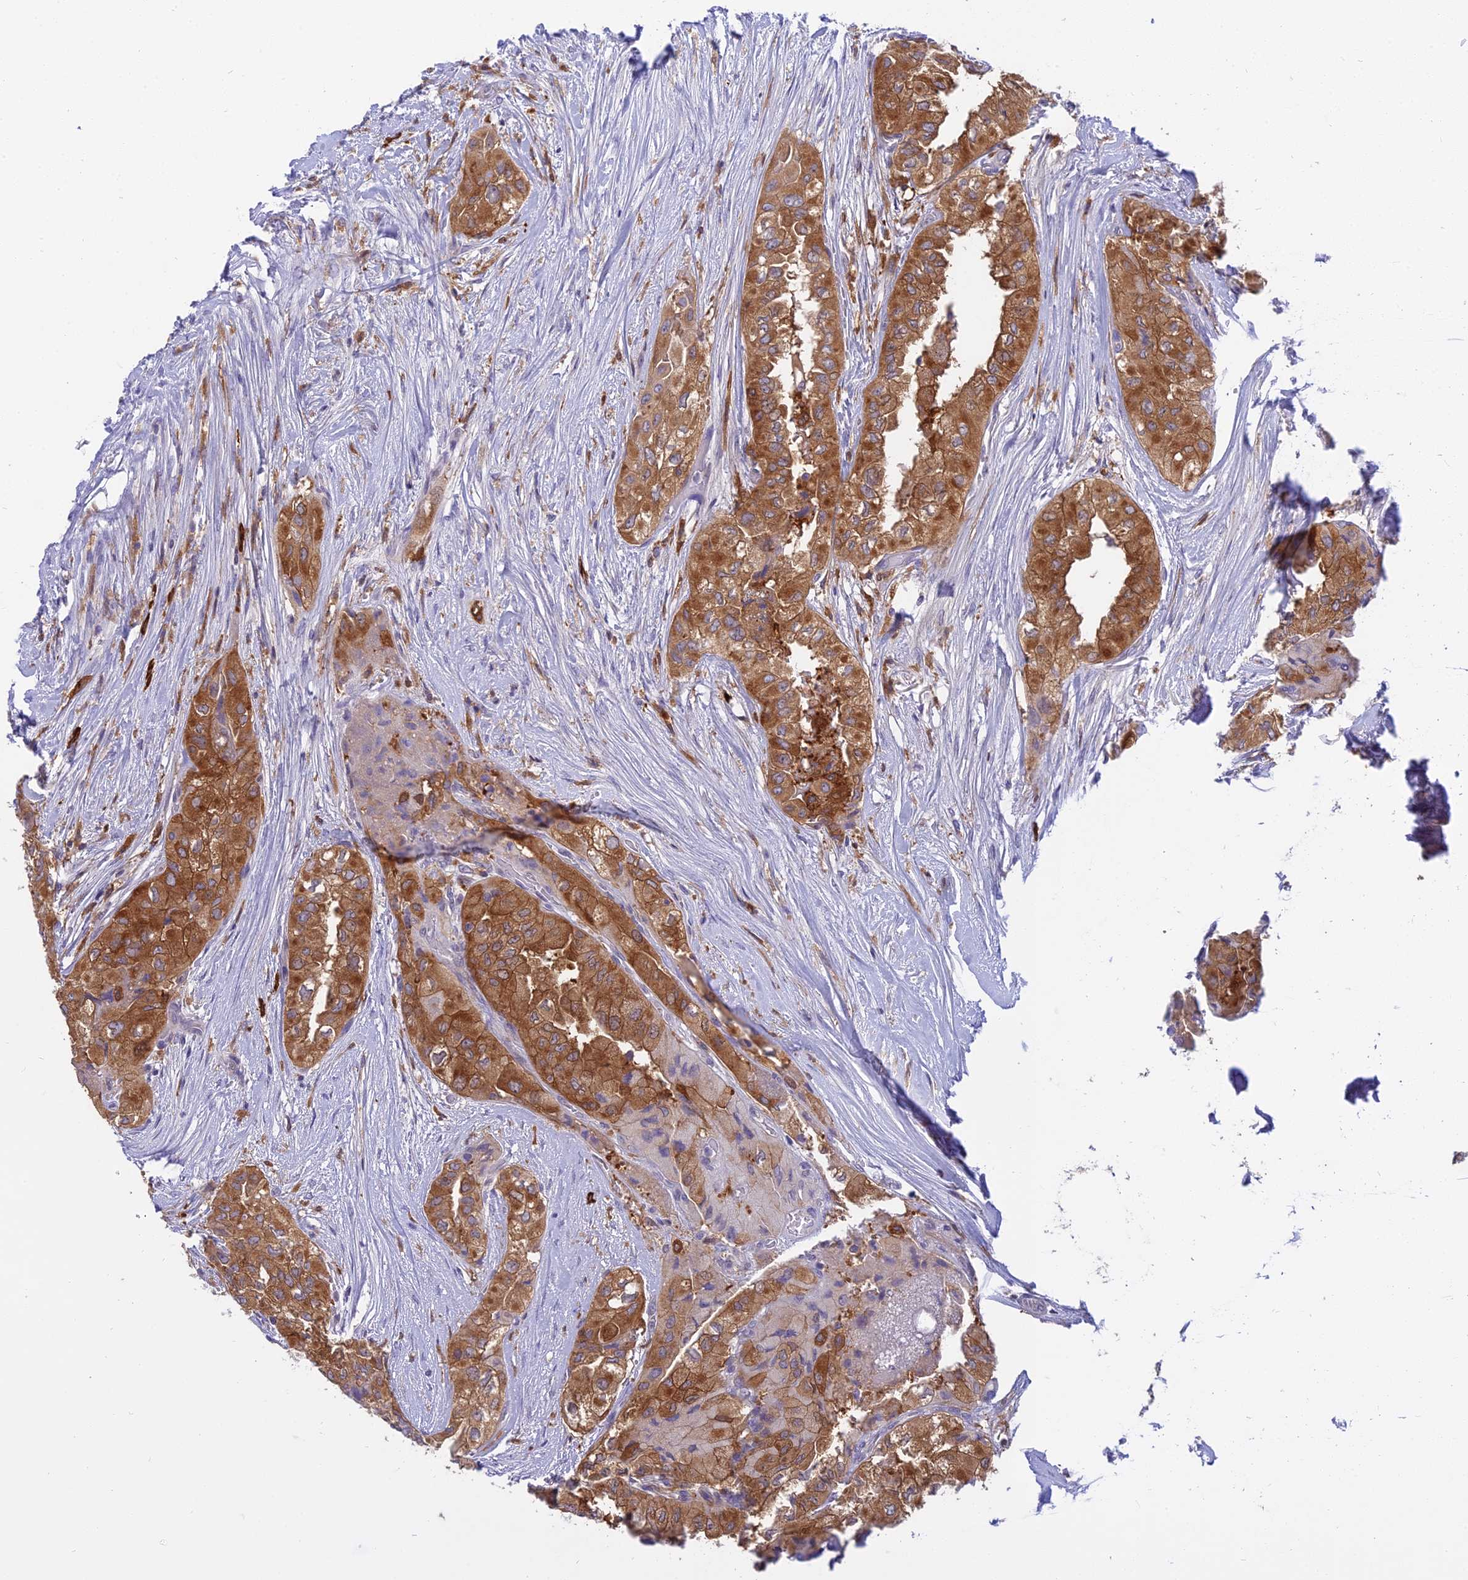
{"staining": {"intensity": "strong", "quantity": ">75%", "location": "cytoplasmic/membranous"}, "tissue": "thyroid cancer", "cell_type": "Tumor cells", "image_type": "cancer", "snomed": [{"axis": "morphology", "description": "Papillary adenocarcinoma, NOS"}, {"axis": "topography", "description": "Thyroid gland"}], "caption": "A histopathology image showing strong cytoplasmic/membranous staining in approximately >75% of tumor cells in thyroid cancer (papillary adenocarcinoma), as visualized by brown immunohistochemical staining.", "gene": "UBE2G1", "patient": {"sex": "female", "age": 59}}